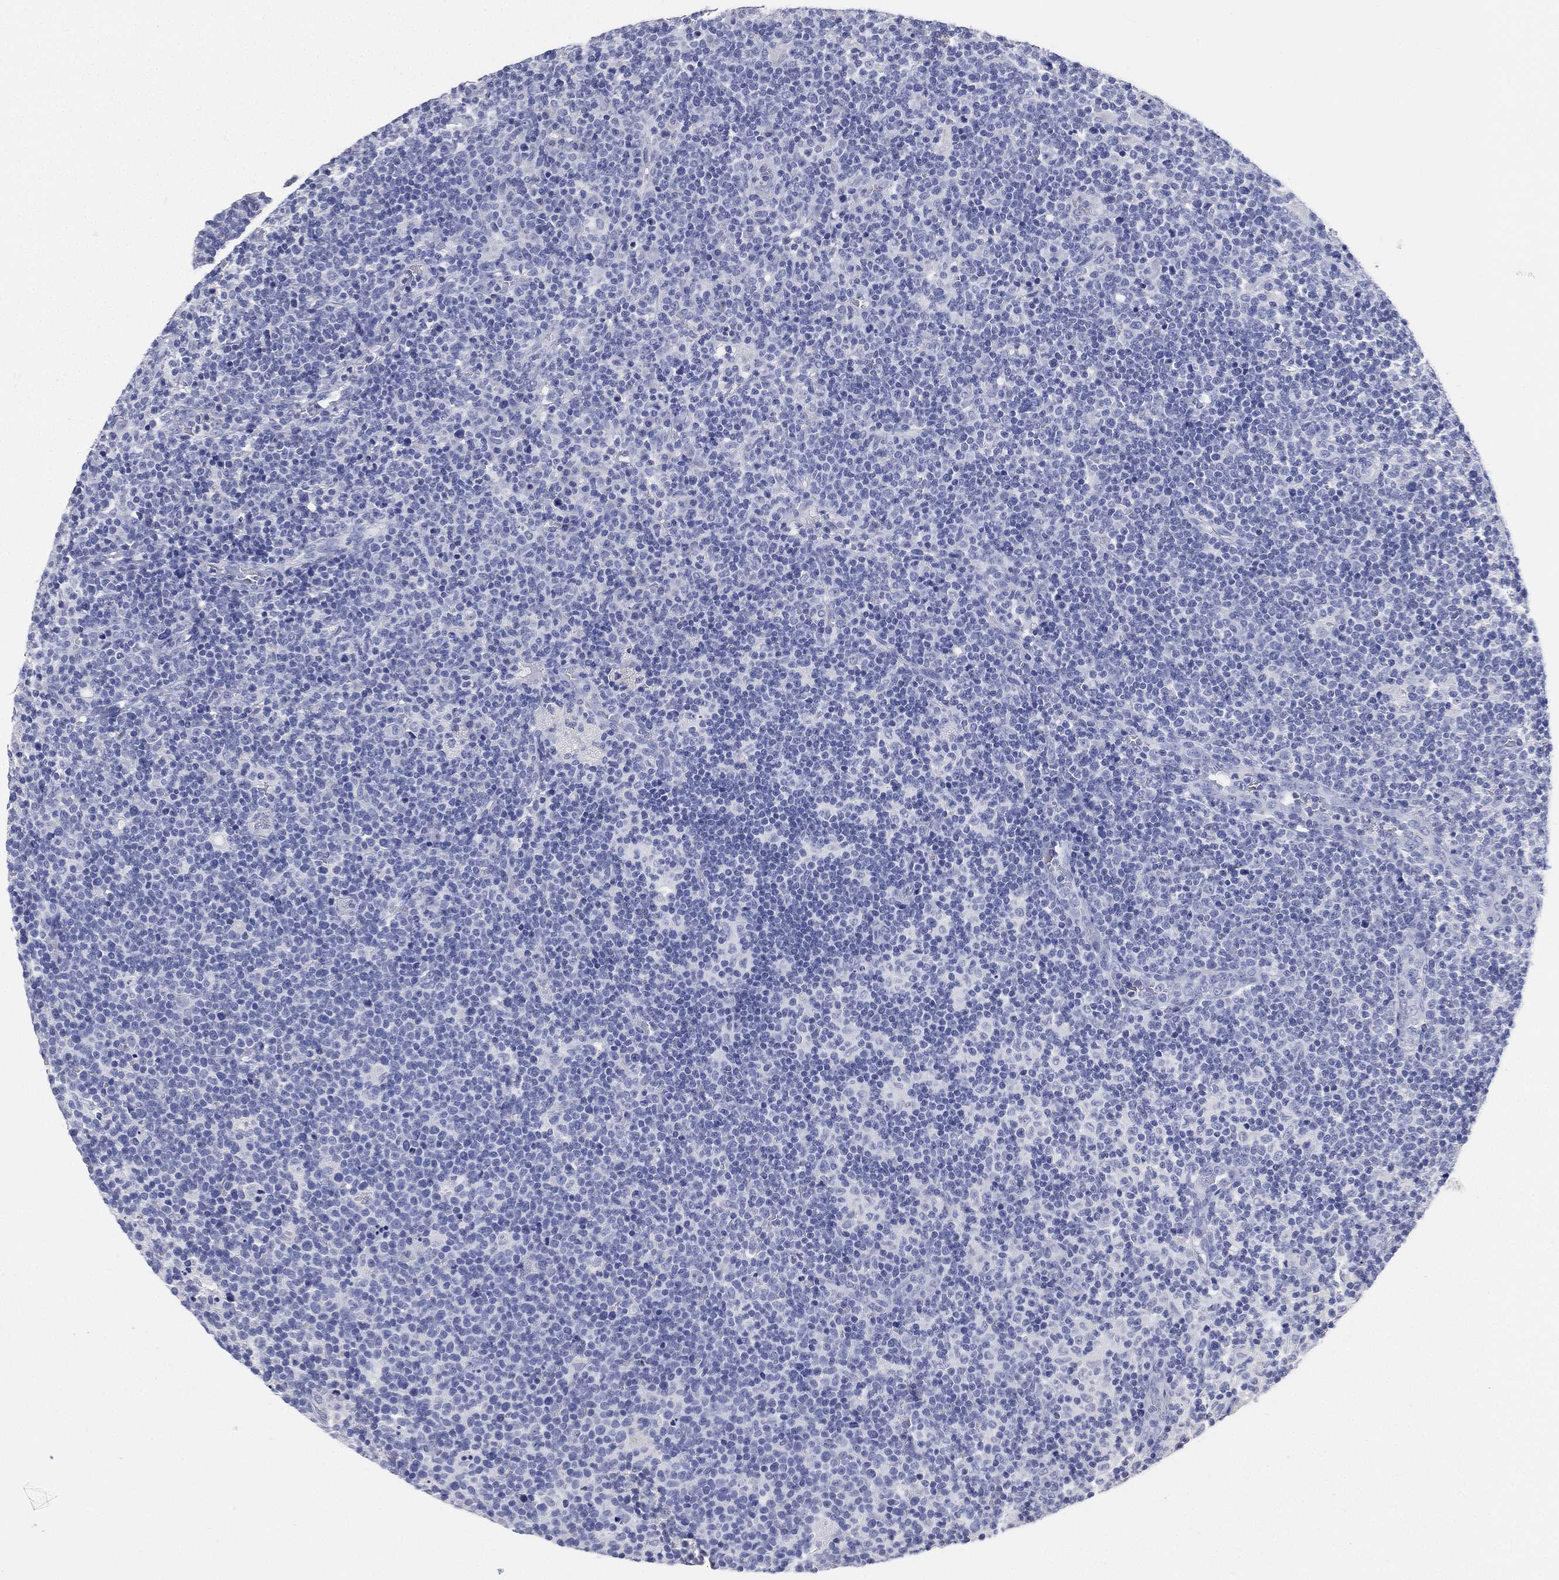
{"staining": {"intensity": "negative", "quantity": "none", "location": "none"}, "tissue": "lymphoma", "cell_type": "Tumor cells", "image_type": "cancer", "snomed": [{"axis": "morphology", "description": "Malignant lymphoma, non-Hodgkin's type, High grade"}, {"axis": "topography", "description": "Lymph node"}], "caption": "The immunohistochemistry micrograph has no significant positivity in tumor cells of lymphoma tissue. The staining is performed using DAB brown chromogen with nuclei counter-stained in using hematoxylin.", "gene": "IYD", "patient": {"sex": "male", "age": 61}}